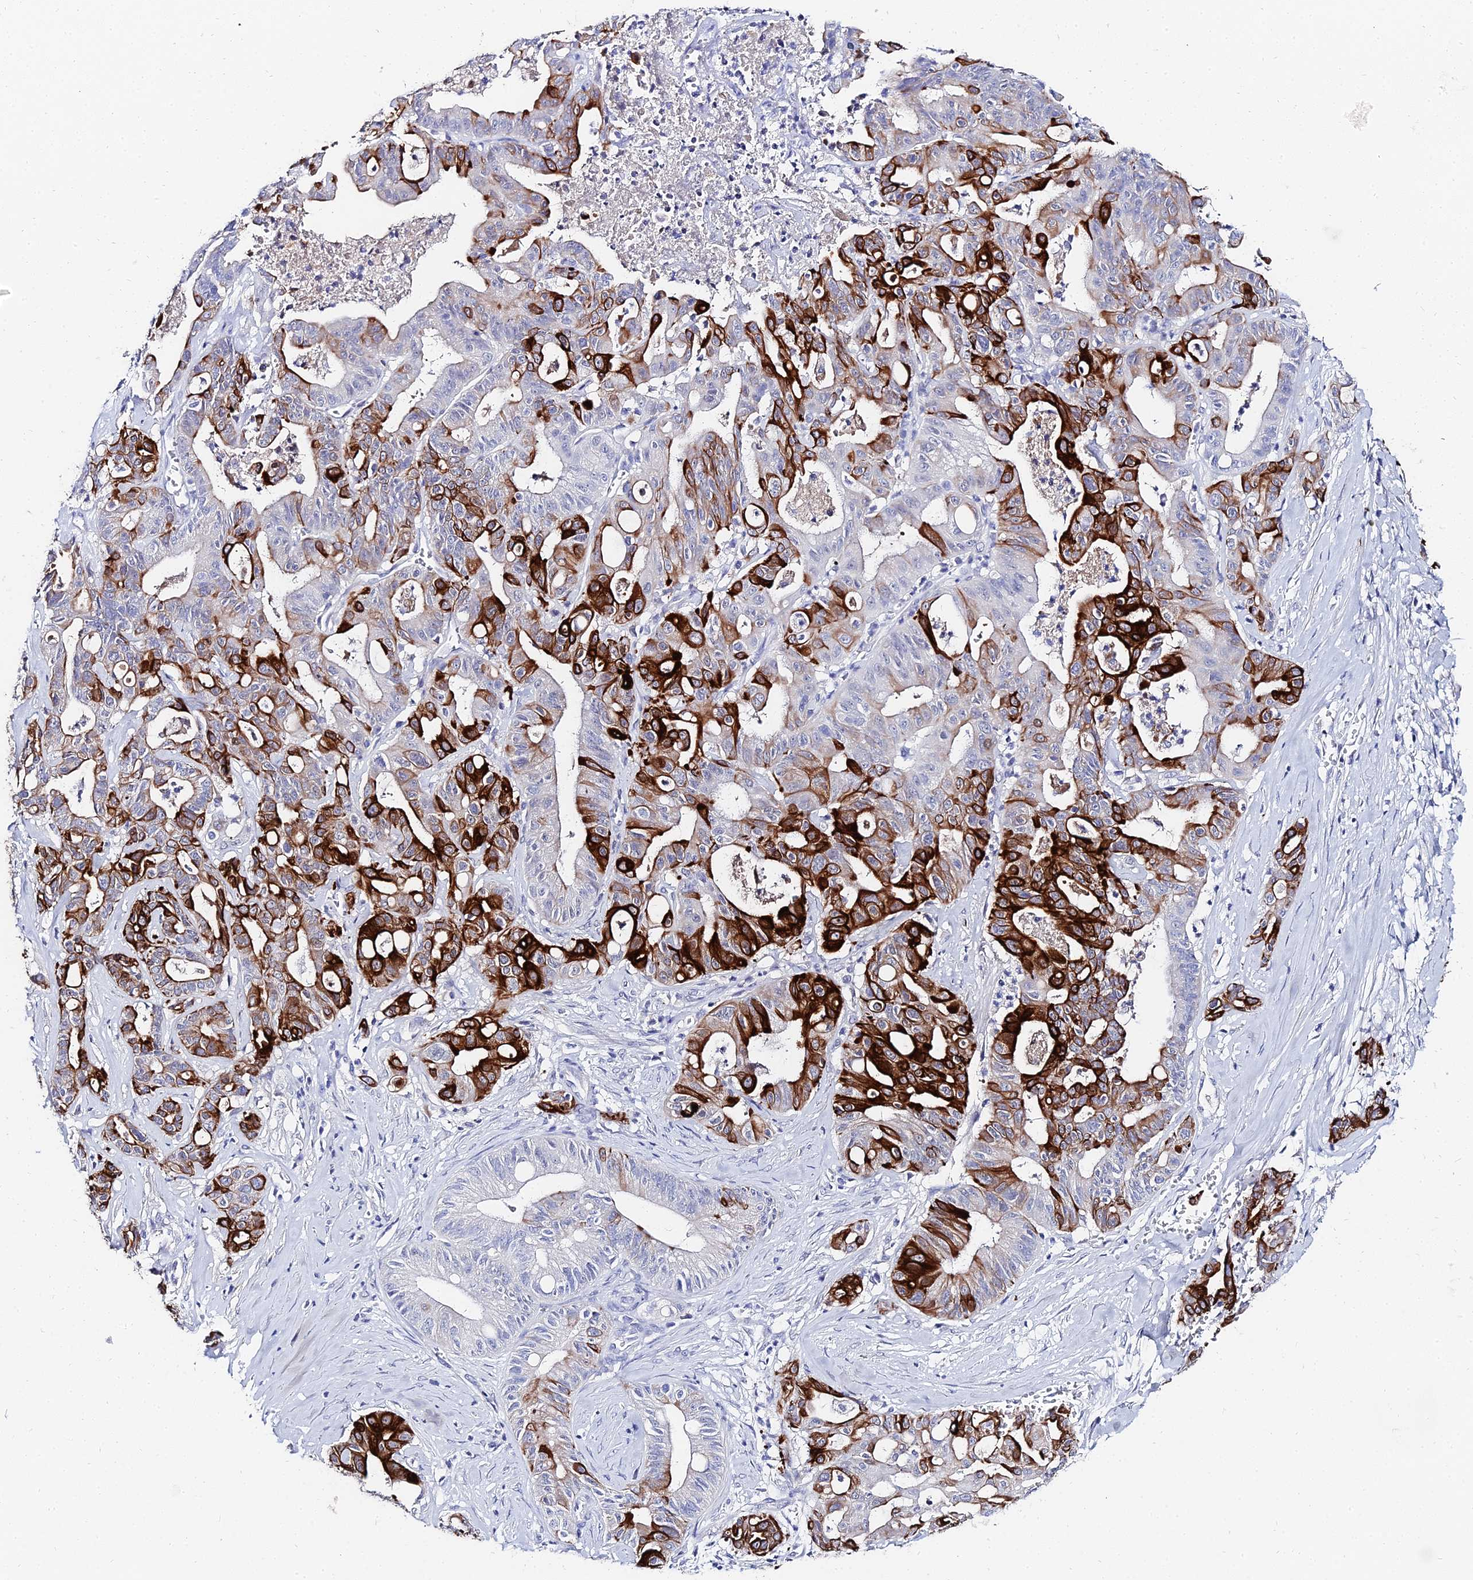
{"staining": {"intensity": "strong", "quantity": "25%-75%", "location": "cytoplasmic/membranous"}, "tissue": "ovarian cancer", "cell_type": "Tumor cells", "image_type": "cancer", "snomed": [{"axis": "morphology", "description": "Cystadenocarcinoma, mucinous, NOS"}, {"axis": "topography", "description": "Ovary"}], "caption": "Ovarian cancer (mucinous cystadenocarcinoma) was stained to show a protein in brown. There is high levels of strong cytoplasmic/membranous positivity in approximately 25%-75% of tumor cells.", "gene": "KRT17", "patient": {"sex": "female", "age": 70}}